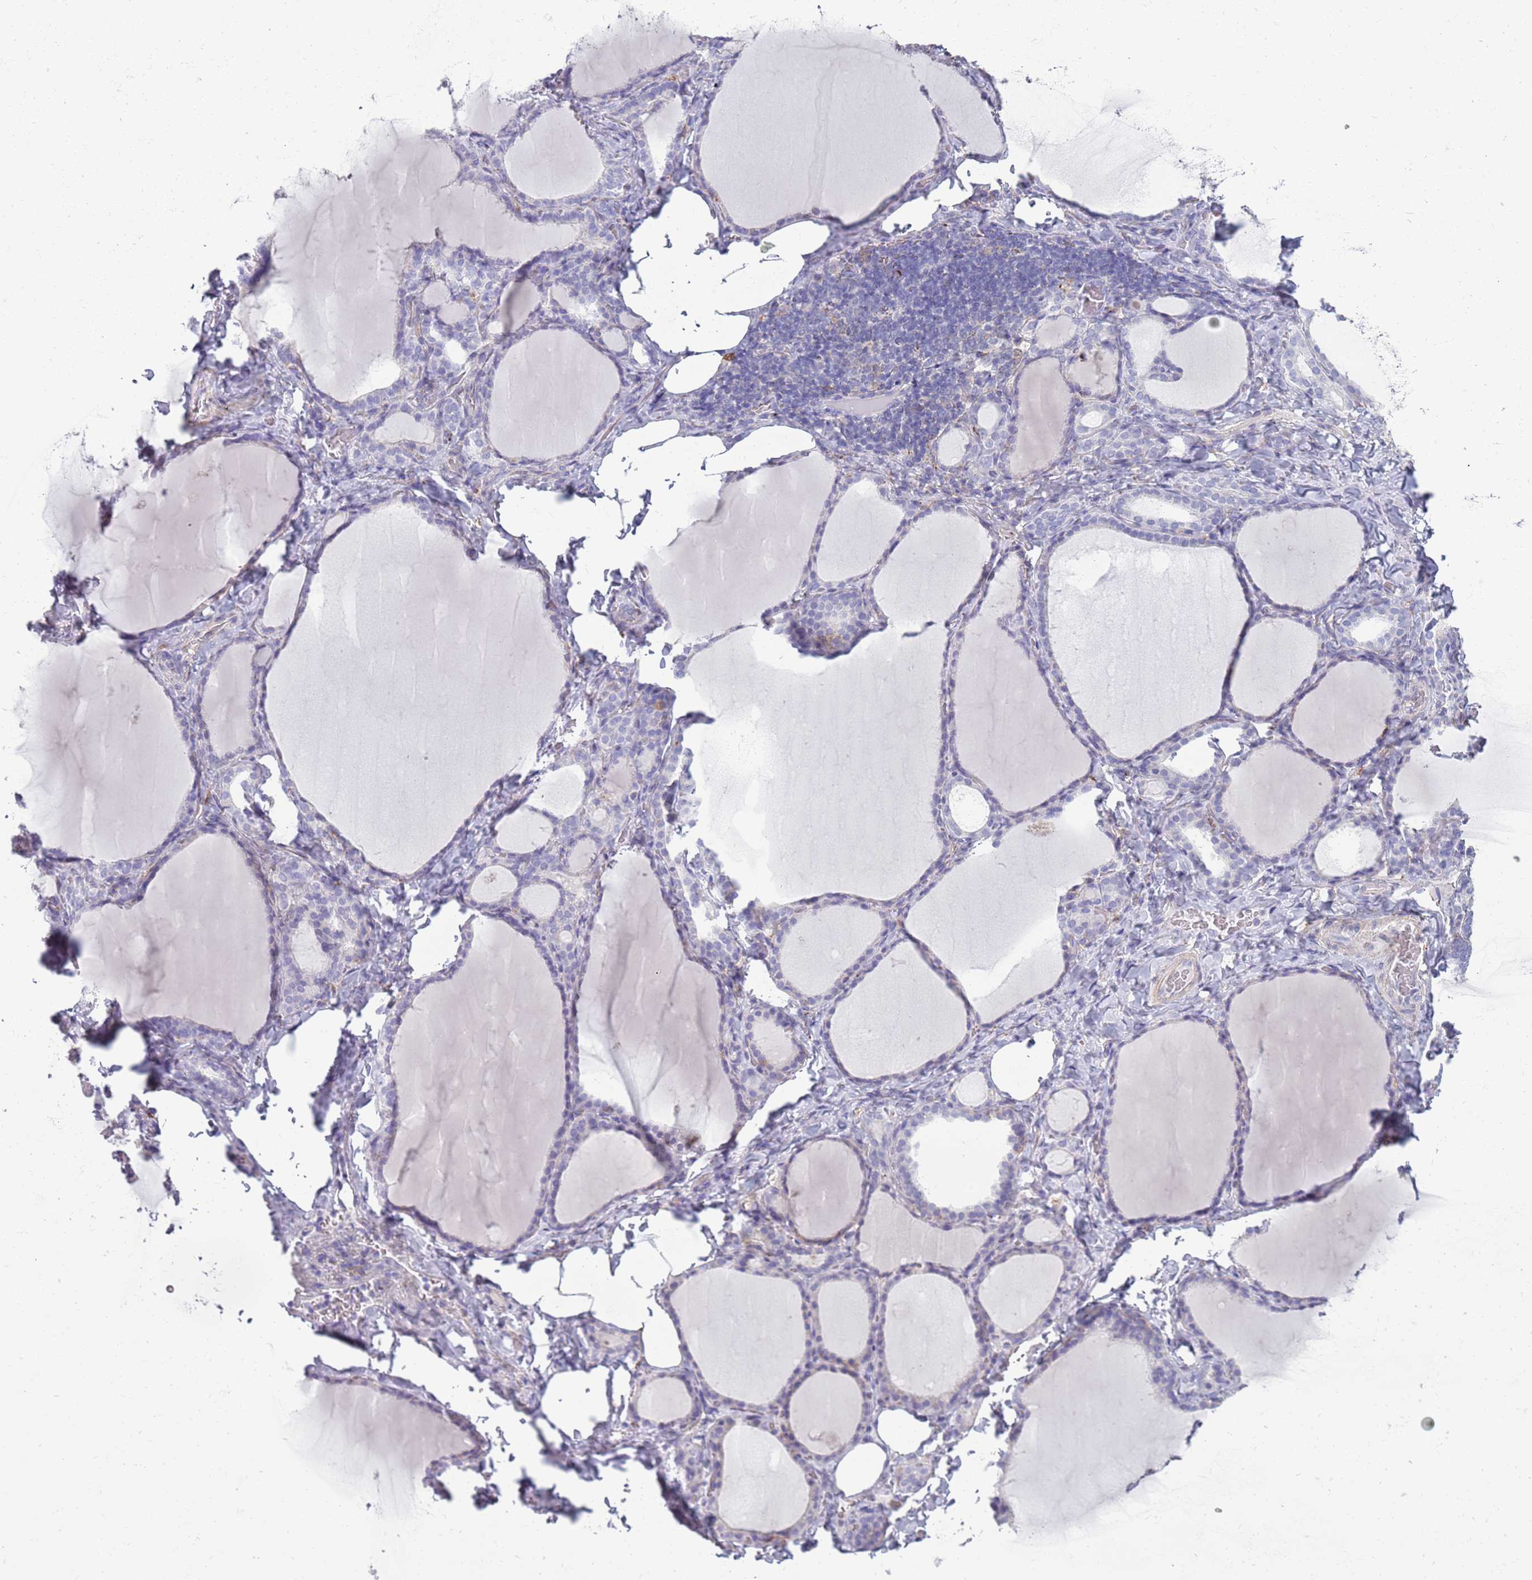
{"staining": {"intensity": "moderate", "quantity": "<25%", "location": "cytoplasmic/membranous"}, "tissue": "thyroid gland", "cell_type": "Glandular cells", "image_type": "normal", "snomed": [{"axis": "morphology", "description": "Normal tissue, NOS"}, {"axis": "topography", "description": "Thyroid gland"}], "caption": "Immunohistochemical staining of normal human thyroid gland shows low levels of moderate cytoplasmic/membranous positivity in approximately <25% of glandular cells. The staining is performed using DAB brown chromogen to label protein expression. The nuclei are counter-stained blue using hematoxylin.", "gene": "ACSBG1", "patient": {"sex": "female", "age": 39}}